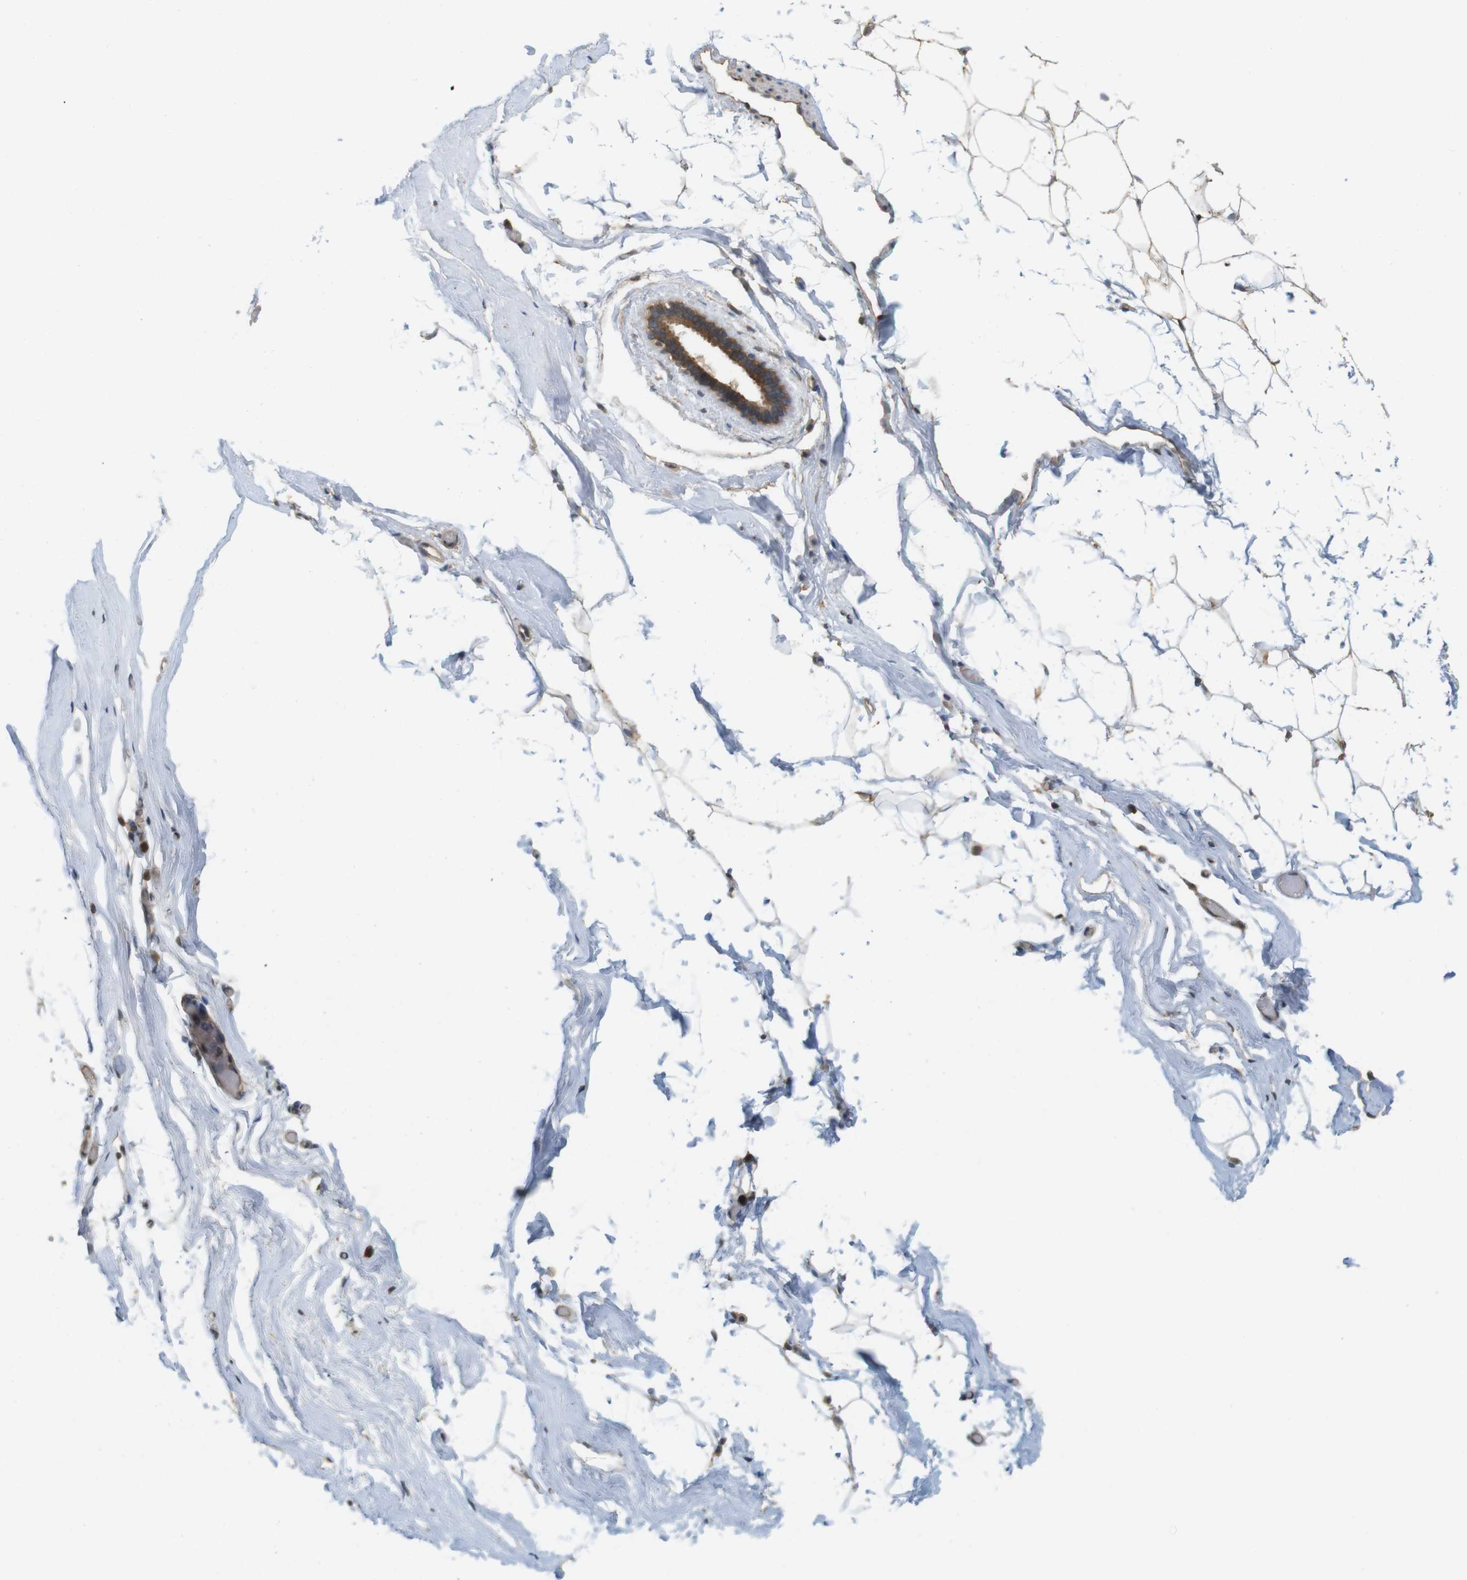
{"staining": {"intensity": "moderate", "quantity": ">75%", "location": "cytoplasmic/membranous"}, "tissue": "adipose tissue", "cell_type": "Adipocytes", "image_type": "normal", "snomed": [{"axis": "morphology", "description": "Normal tissue, NOS"}, {"axis": "topography", "description": "Breast"}, {"axis": "topography", "description": "Soft tissue"}], "caption": "IHC histopathology image of benign adipose tissue: human adipose tissue stained using immunohistochemistry (IHC) shows medium levels of moderate protein expression localized specifically in the cytoplasmic/membranous of adipocytes, appearing as a cytoplasmic/membranous brown color.", "gene": "RNF130", "patient": {"sex": "female", "age": 75}}